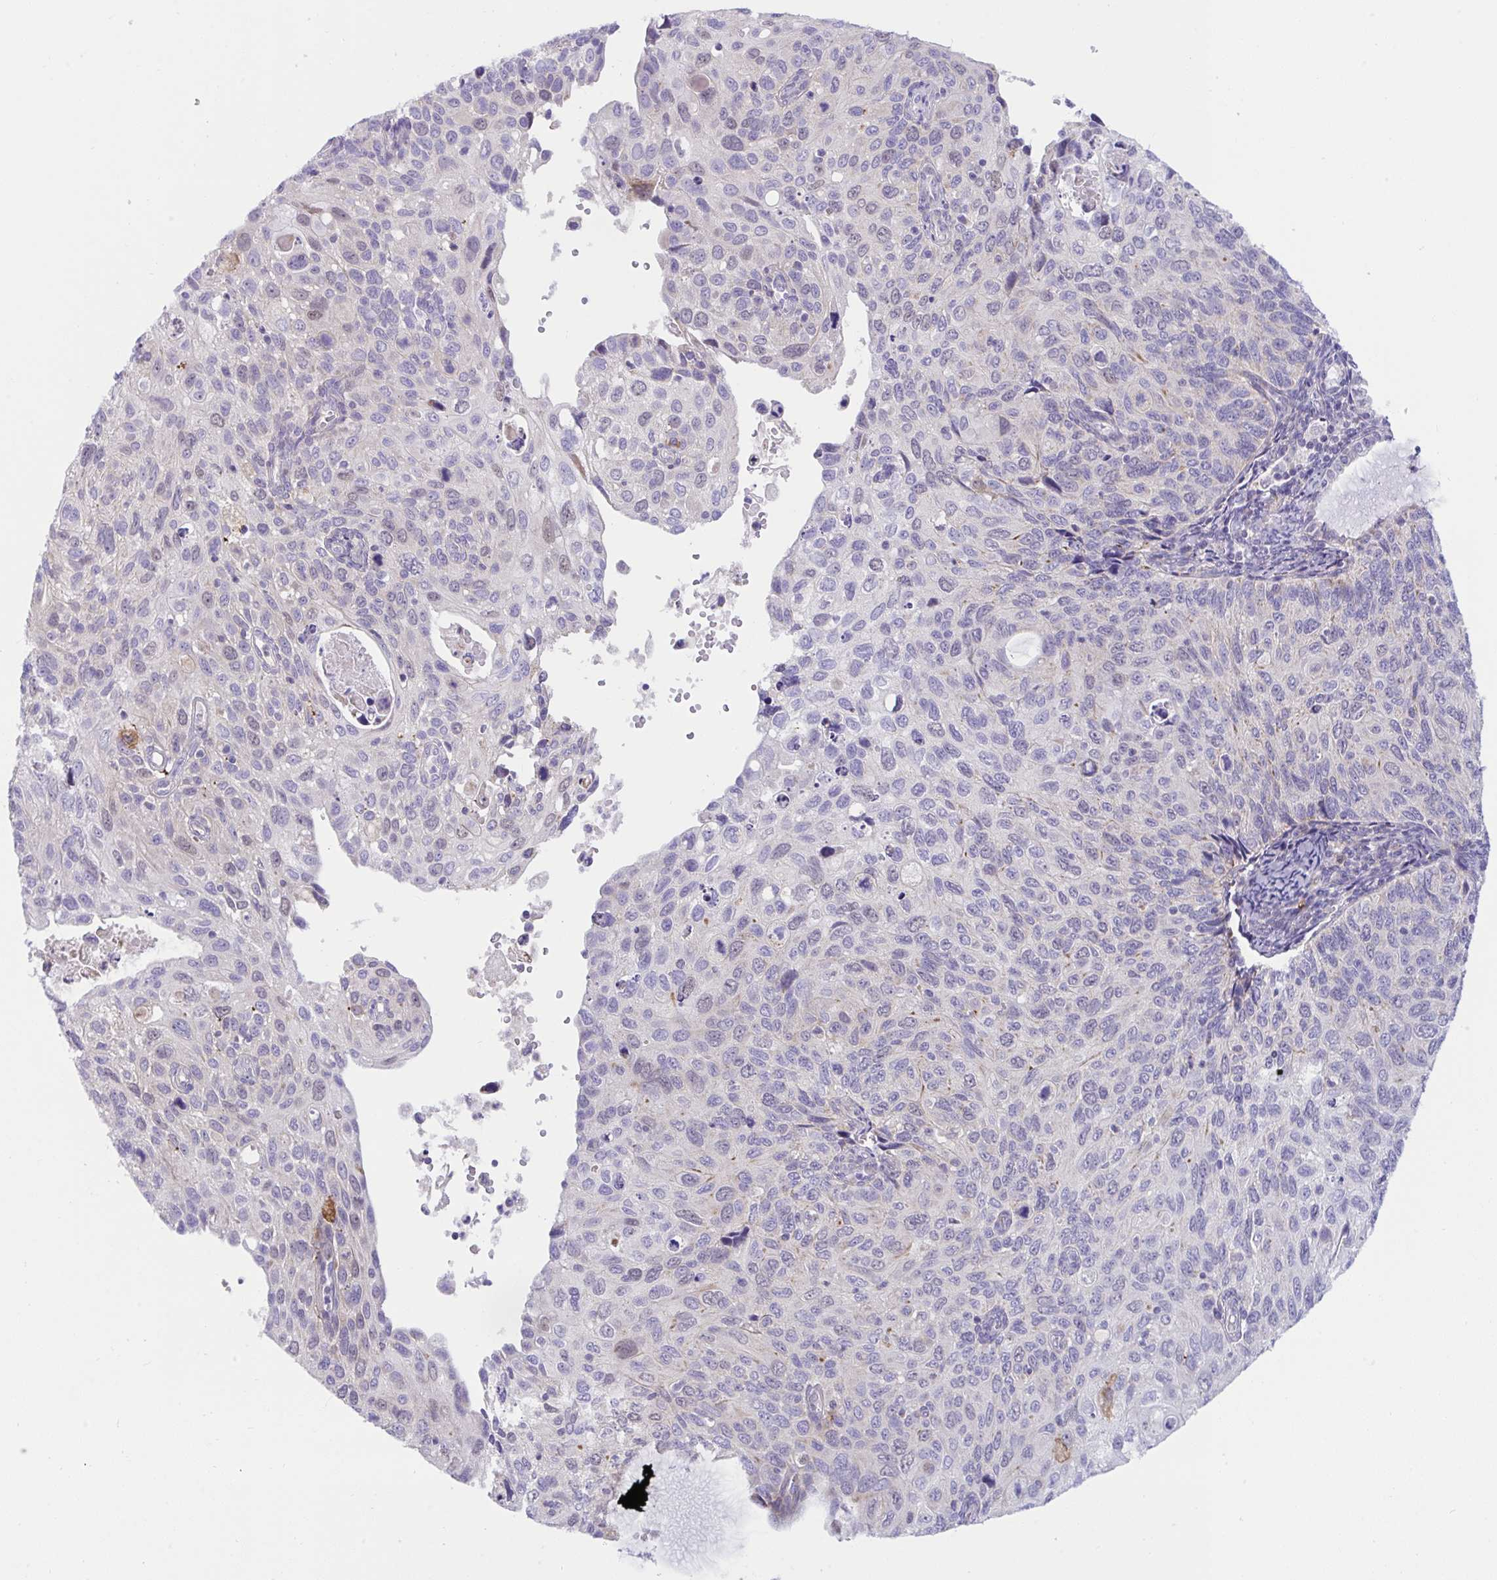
{"staining": {"intensity": "negative", "quantity": "none", "location": "none"}, "tissue": "cervical cancer", "cell_type": "Tumor cells", "image_type": "cancer", "snomed": [{"axis": "morphology", "description": "Squamous cell carcinoma, NOS"}, {"axis": "topography", "description": "Cervix"}], "caption": "The immunohistochemistry (IHC) image has no significant positivity in tumor cells of cervical squamous cell carcinoma tissue.", "gene": "DTX3", "patient": {"sex": "female", "age": 70}}